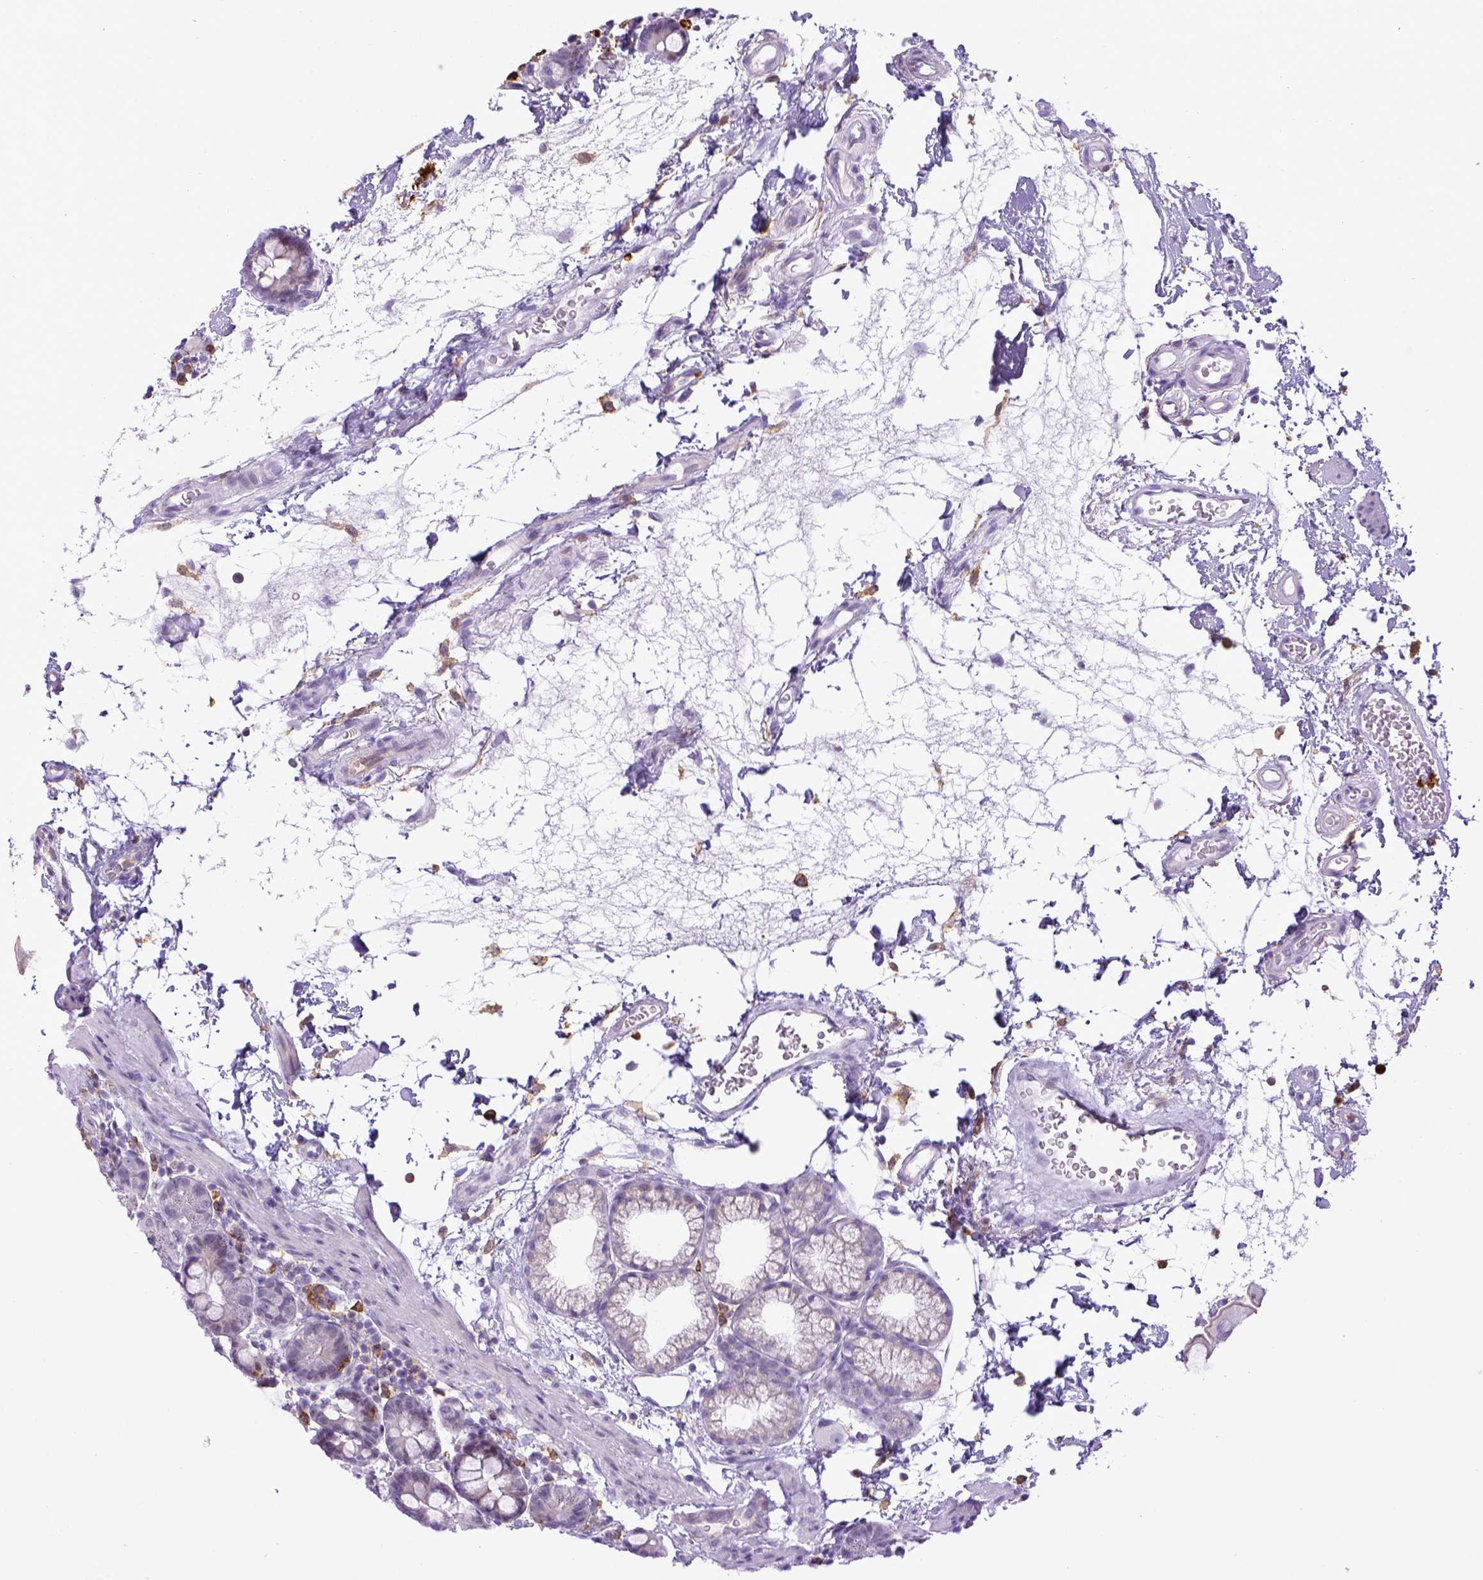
{"staining": {"intensity": "negative", "quantity": "none", "location": "none"}, "tissue": "duodenum", "cell_type": "Glandular cells", "image_type": "normal", "snomed": [{"axis": "morphology", "description": "Normal tissue, NOS"}, {"axis": "topography", "description": "Pancreas"}, {"axis": "topography", "description": "Duodenum"}], "caption": "Duodenum stained for a protein using IHC exhibits no positivity glandular cells.", "gene": "ITGAM", "patient": {"sex": "male", "age": 59}}